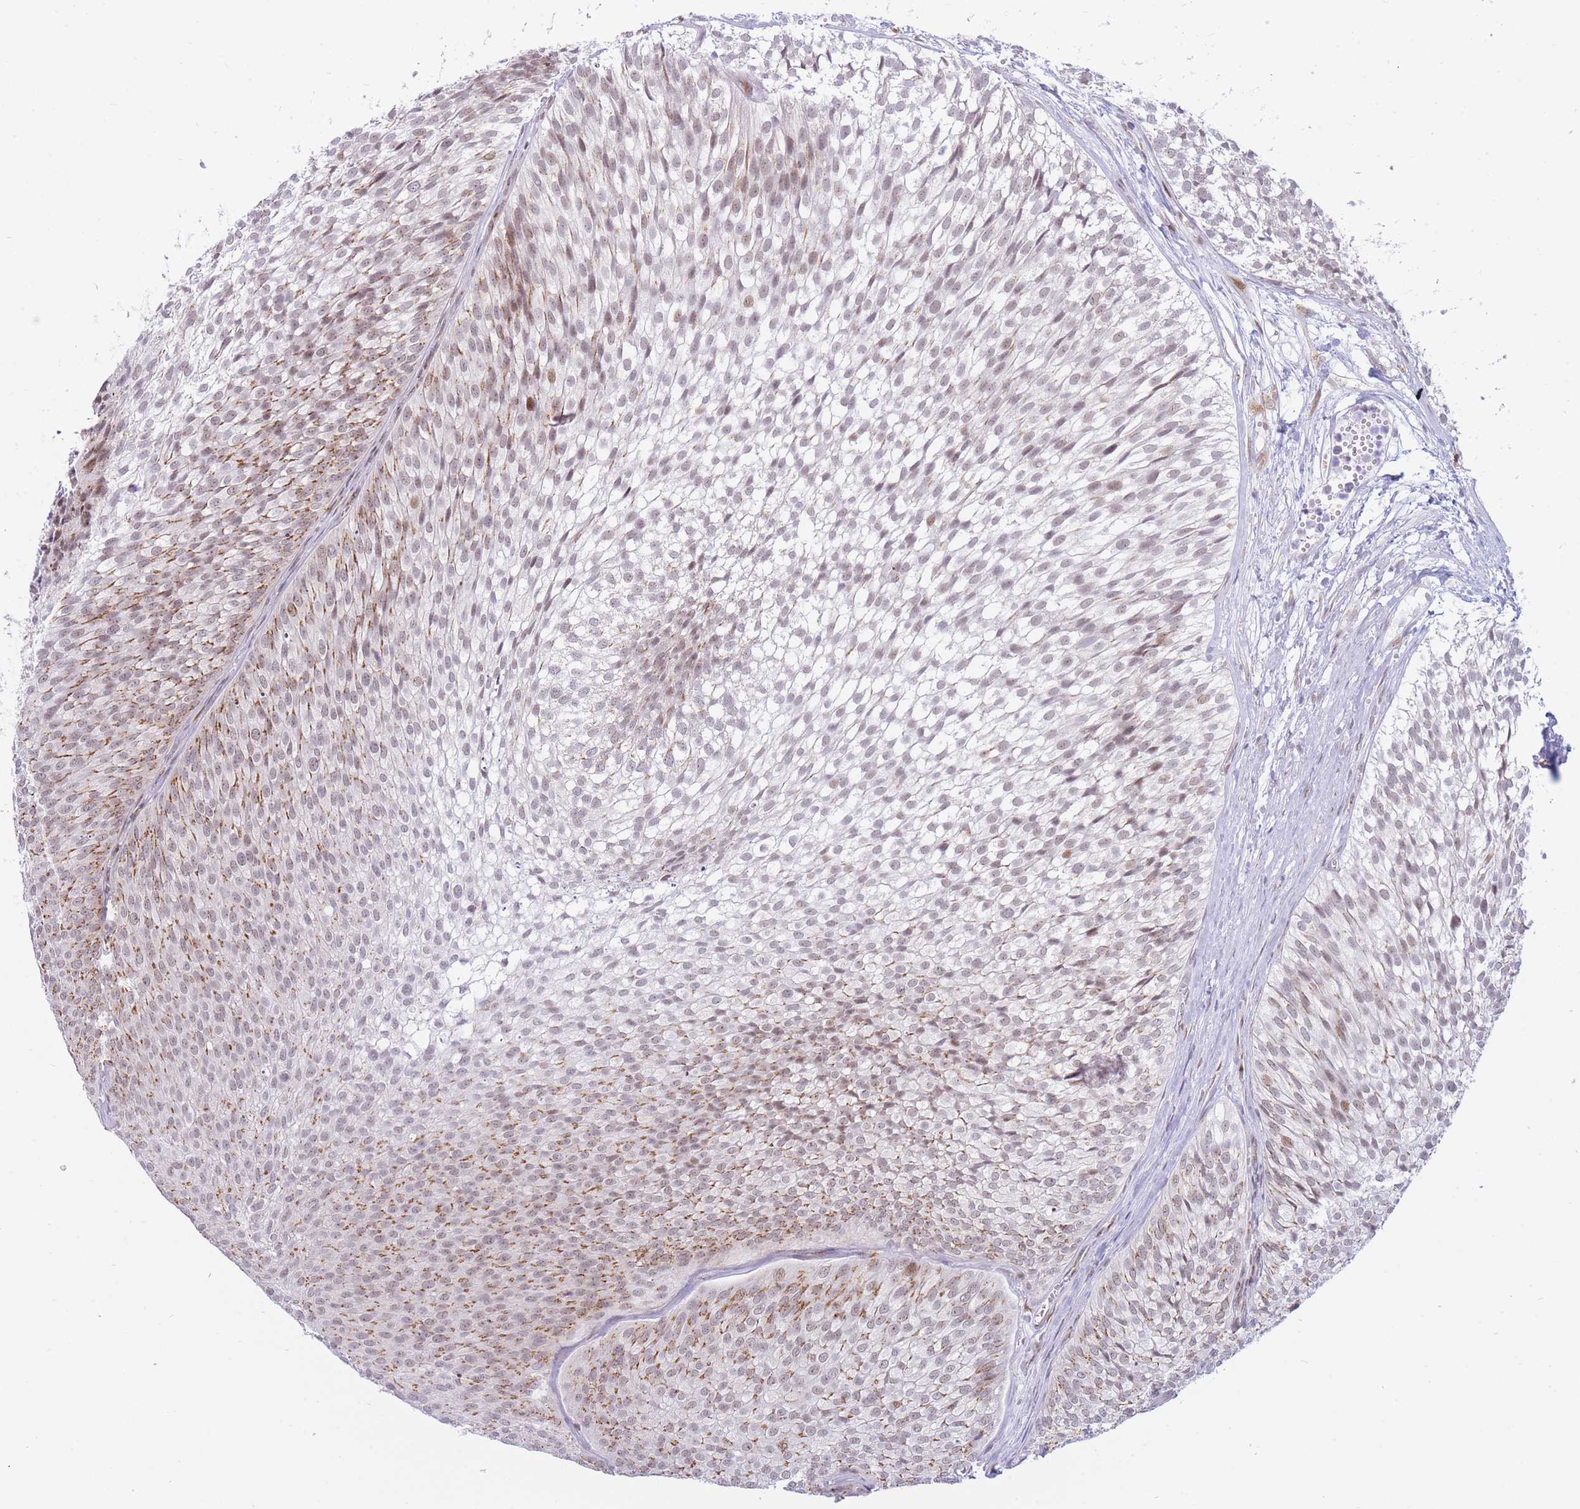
{"staining": {"intensity": "moderate", "quantity": ">75%", "location": "cytoplasmic/membranous,nuclear"}, "tissue": "urothelial cancer", "cell_type": "Tumor cells", "image_type": "cancer", "snomed": [{"axis": "morphology", "description": "Urothelial carcinoma, Low grade"}, {"axis": "topography", "description": "Urinary bladder"}], "caption": "A medium amount of moderate cytoplasmic/membranous and nuclear staining is present in approximately >75% of tumor cells in low-grade urothelial carcinoma tissue. (DAB (3,3'-diaminobenzidine) IHC with brightfield microscopy, high magnification).", "gene": "INO80C", "patient": {"sex": "male", "age": 91}}